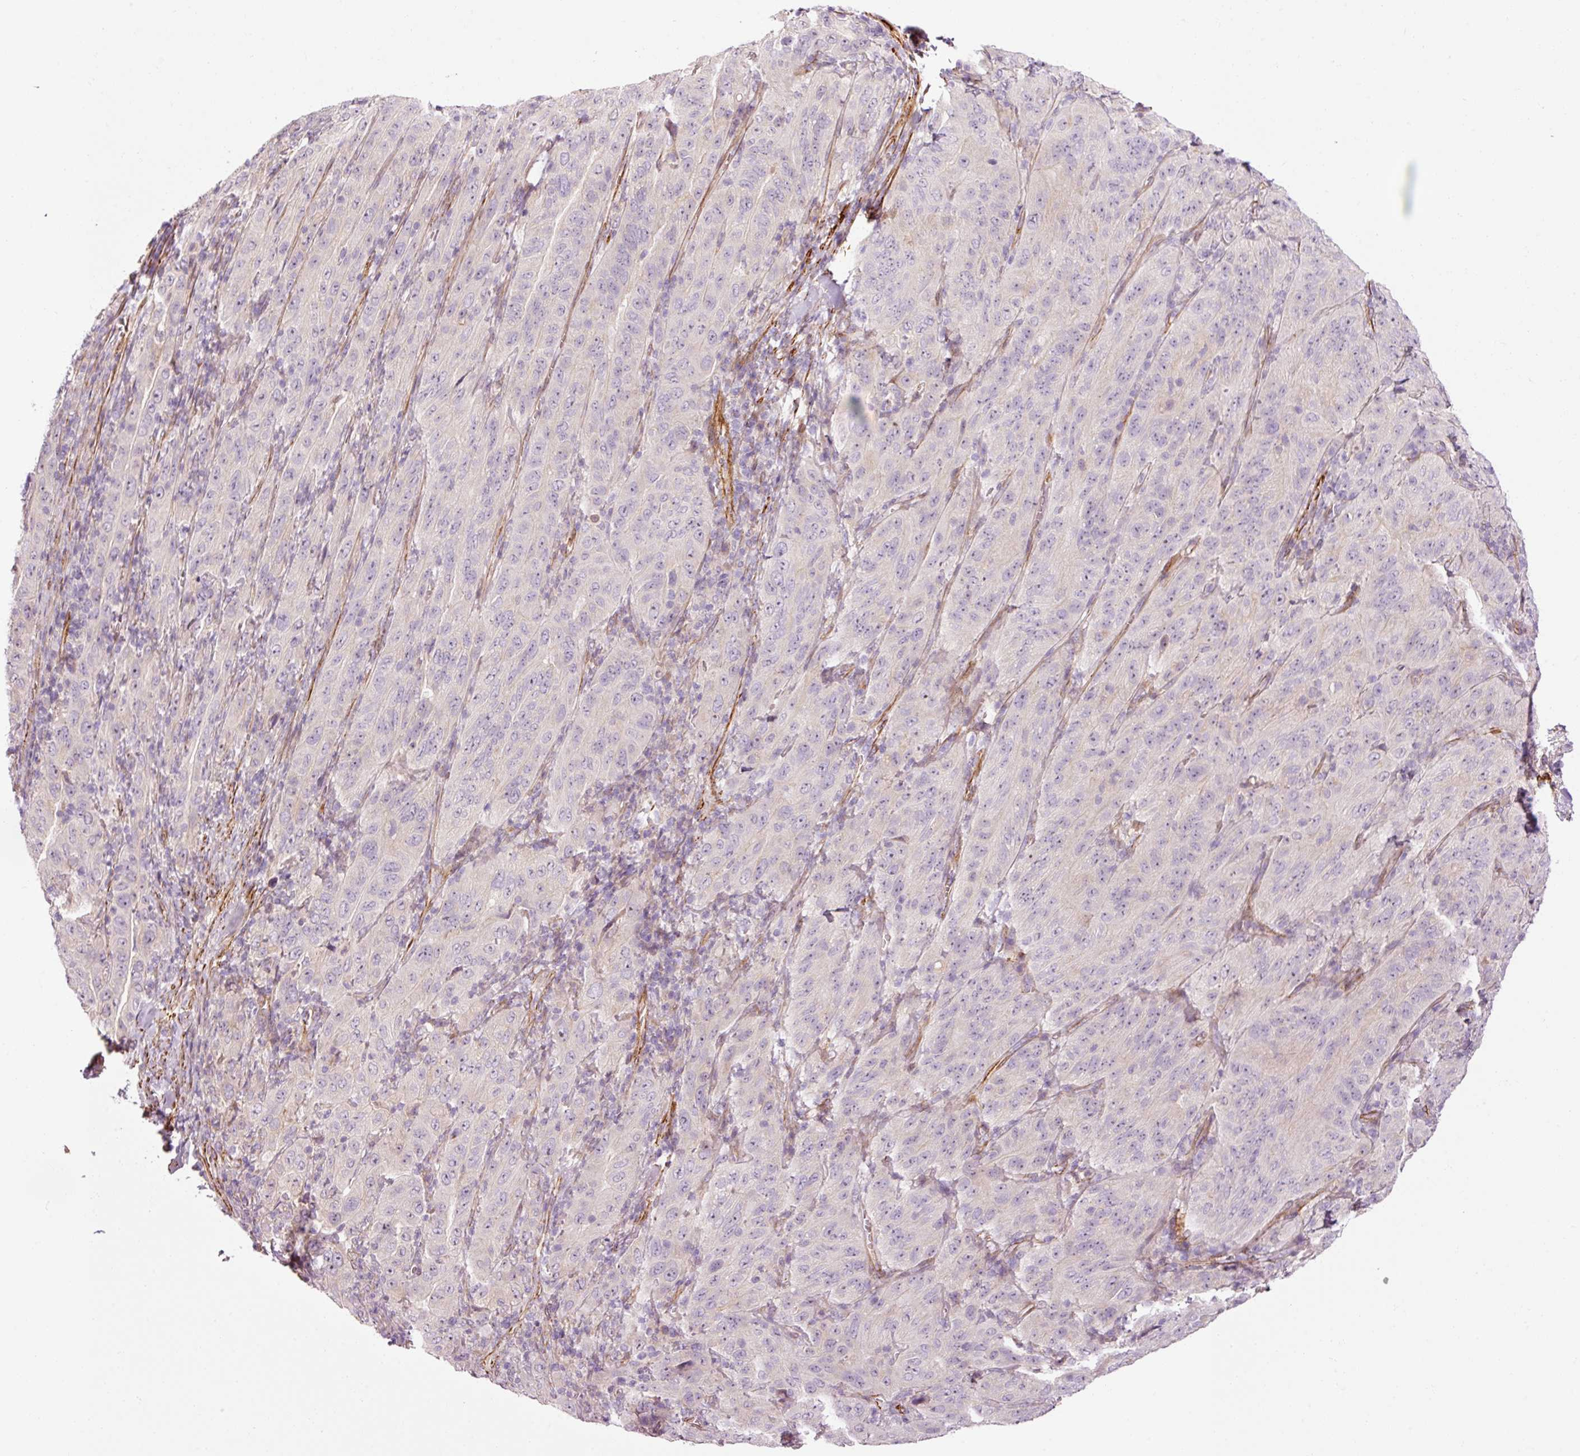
{"staining": {"intensity": "negative", "quantity": "none", "location": "none"}, "tissue": "pancreatic cancer", "cell_type": "Tumor cells", "image_type": "cancer", "snomed": [{"axis": "morphology", "description": "Adenocarcinoma, NOS"}, {"axis": "topography", "description": "Pancreas"}], "caption": "Protein analysis of pancreatic cancer displays no significant staining in tumor cells. (Brightfield microscopy of DAB (3,3'-diaminobenzidine) immunohistochemistry at high magnification).", "gene": "ANKRD20A1", "patient": {"sex": "male", "age": 63}}